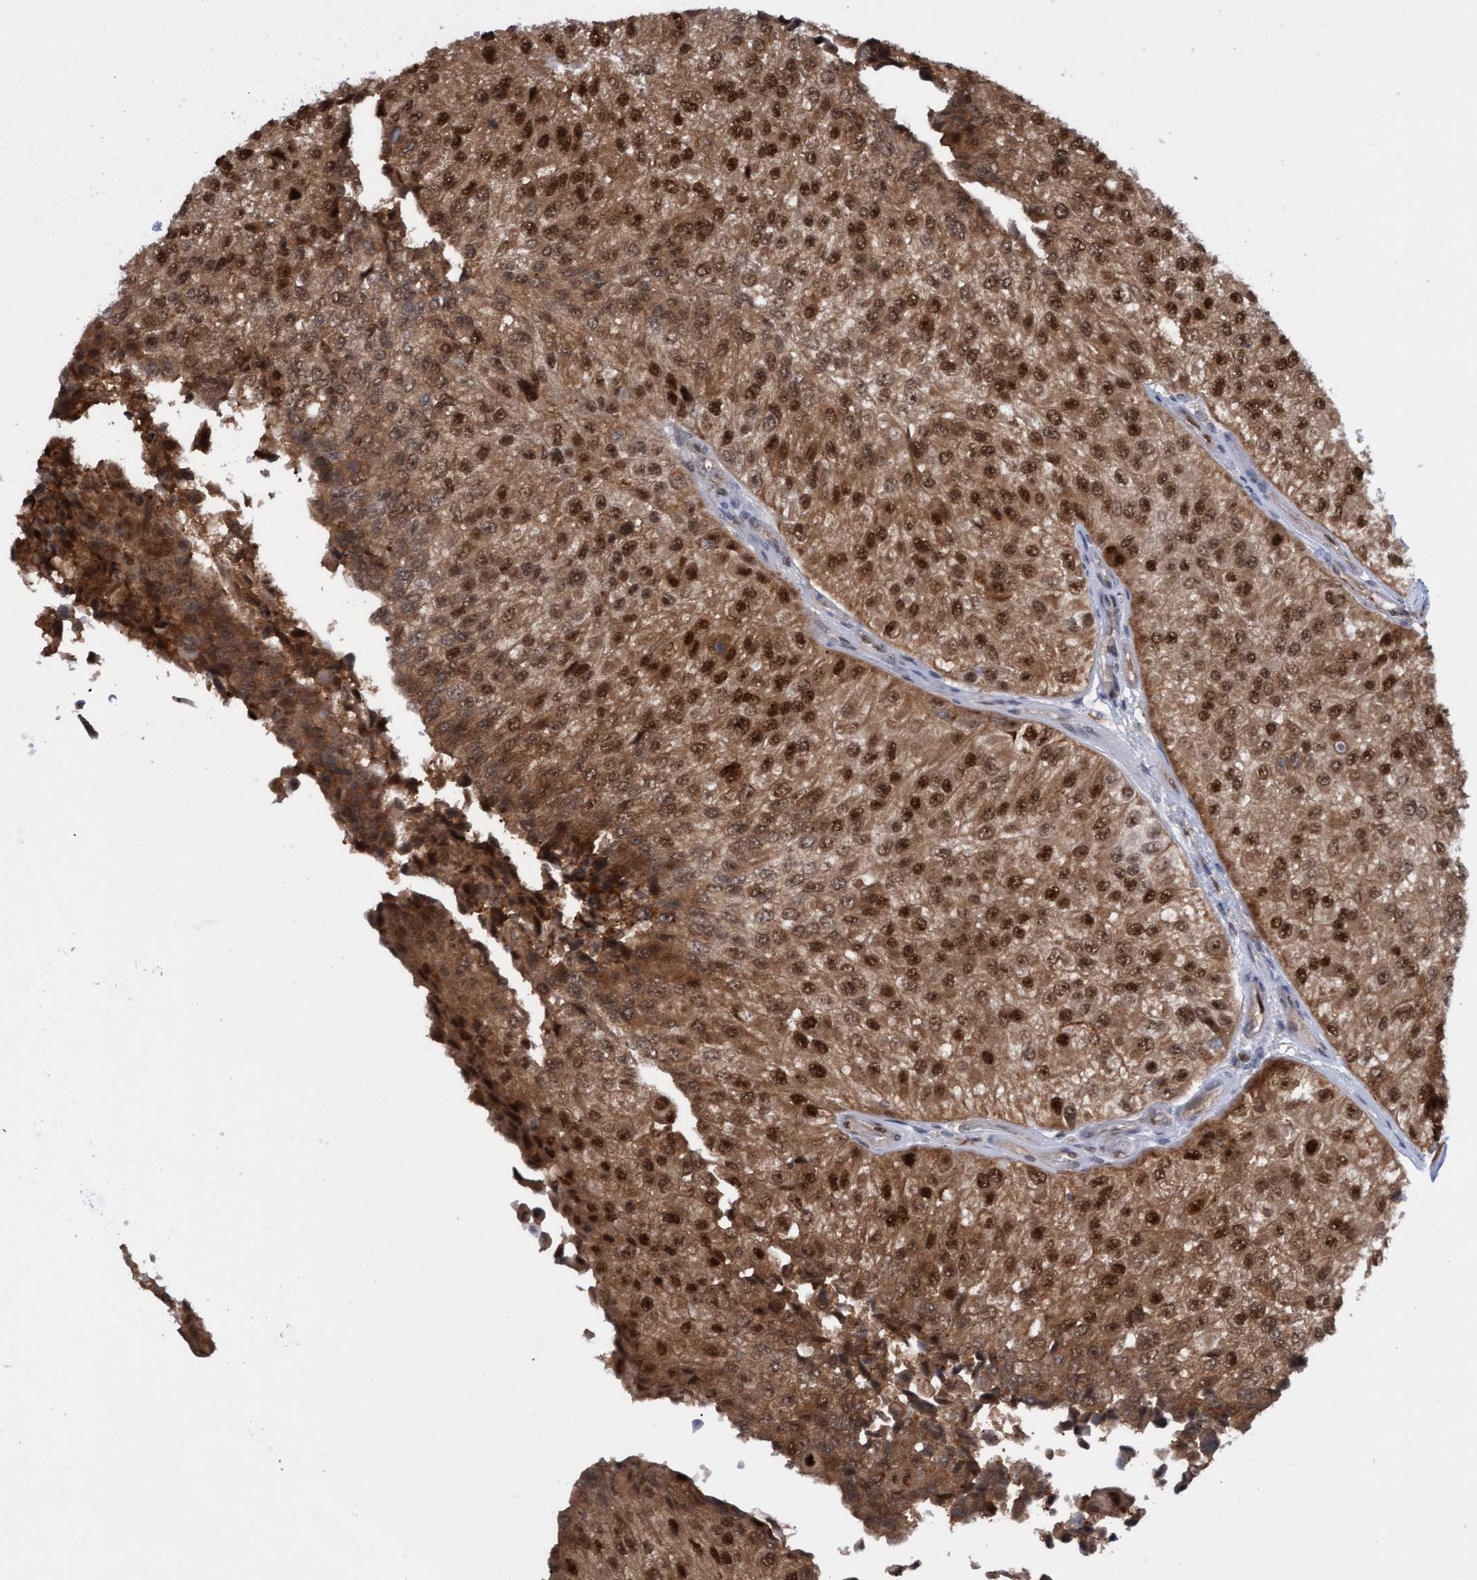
{"staining": {"intensity": "strong", "quantity": ">75%", "location": "cytoplasmic/membranous,nuclear"}, "tissue": "urothelial cancer", "cell_type": "Tumor cells", "image_type": "cancer", "snomed": [{"axis": "morphology", "description": "Urothelial carcinoma, High grade"}, {"axis": "topography", "description": "Kidney"}, {"axis": "topography", "description": "Urinary bladder"}], "caption": "Immunohistochemistry (IHC) micrograph of neoplastic tissue: human urothelial cancer stained using IHC shows high levels of strong protein expression localized specifically in the cytoplasmic/membranous and nuclear of tumor cells, appearing as a cytoplasmic/membranous and nuclear brown color.", "gene": "PINX1", "patient": {"sex": "male", "age": 77}}